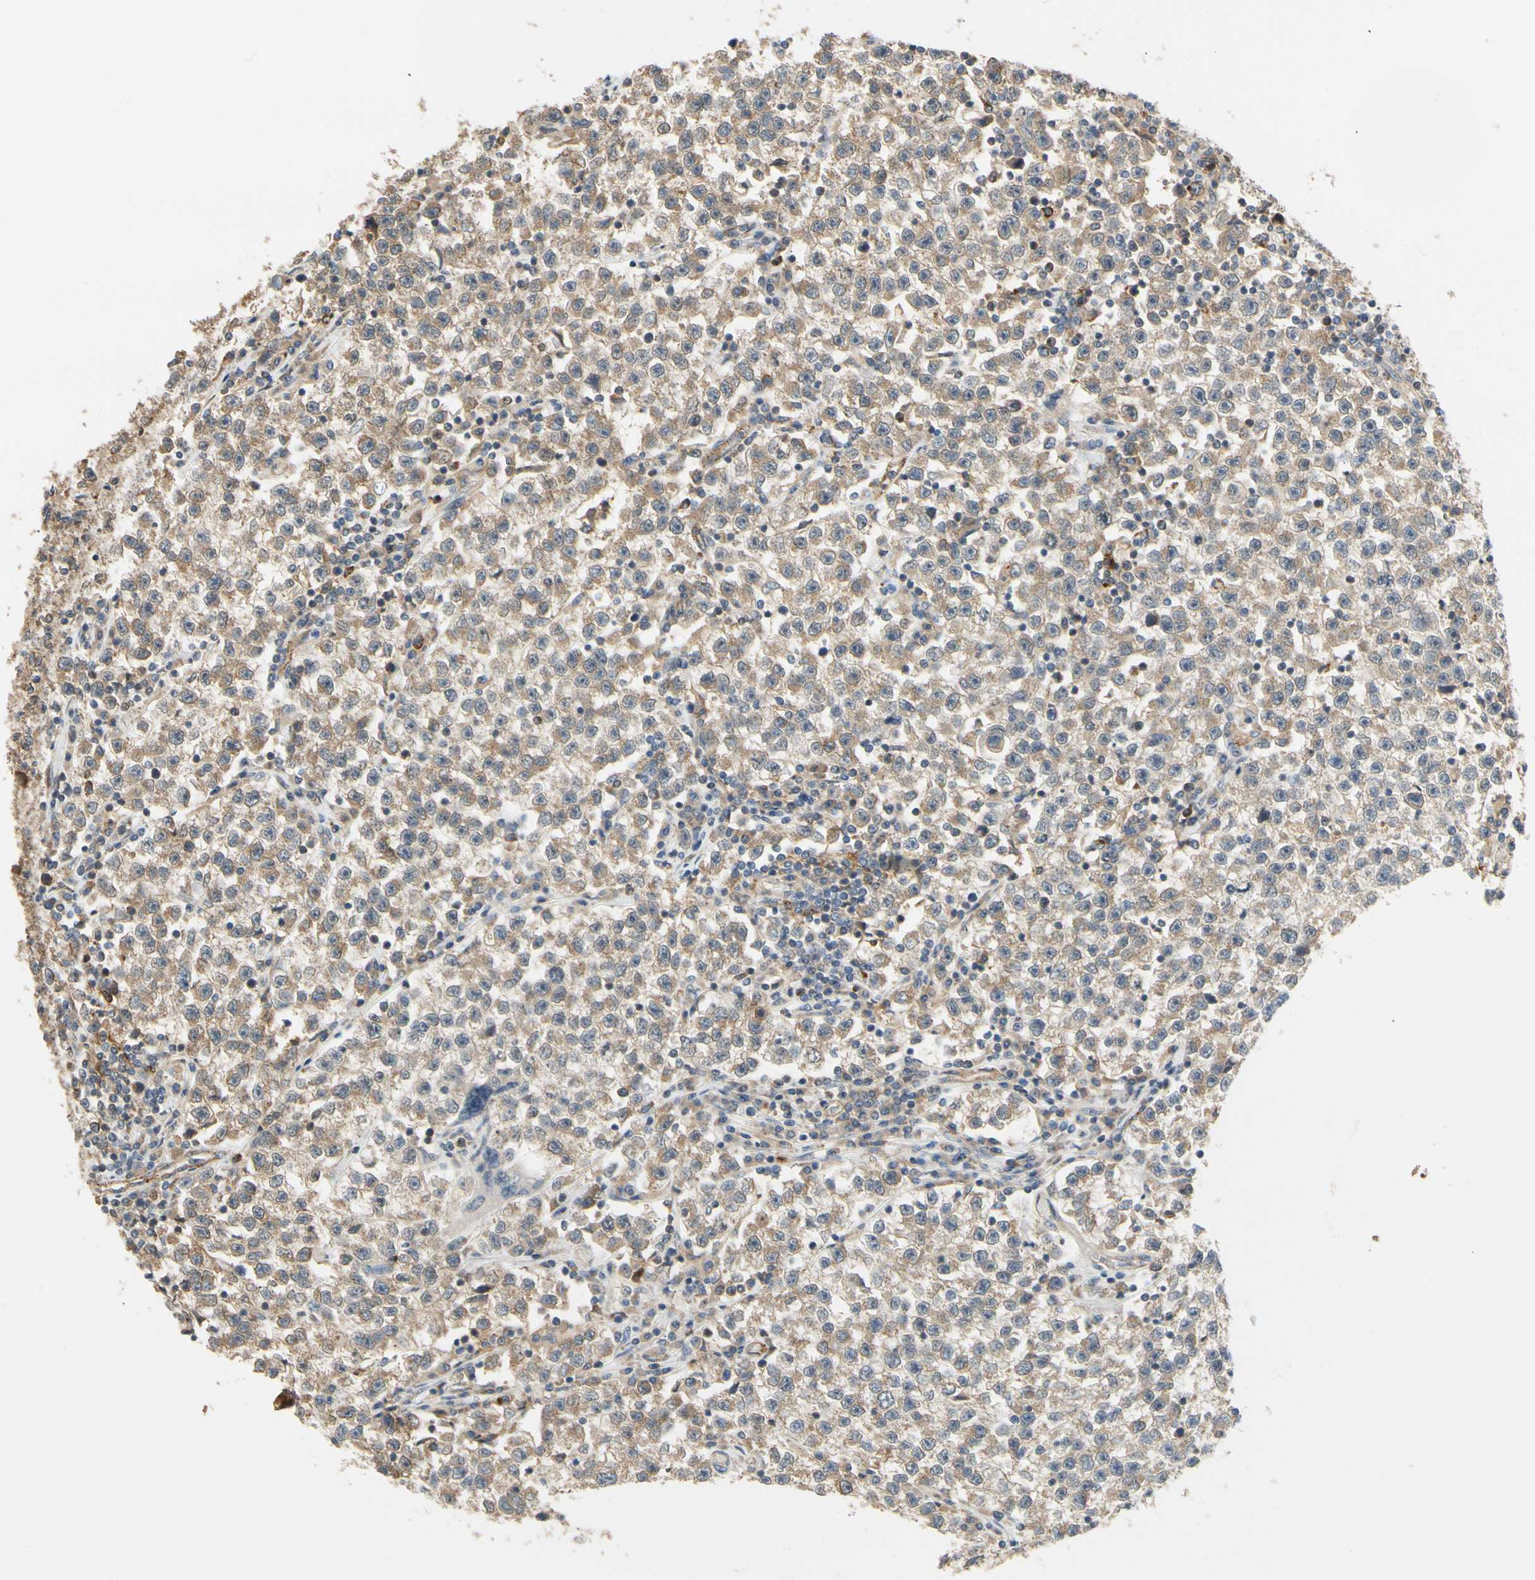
{"staining": {"intensity": "moderate", "quantity": ">75%", "location": "cytoplasmic/membranous"}, "tissue": "testis cancer", "cell_type": "Tumor cells", "image_type": "cancer", "snomed": [{"axis": "morphology", "description": "Seminoma, NOS"}, {"axis": "topography", "description": "Testis"}], "caption": "Testis cancer (seminoma) tissue reveals moderate cytoplasmic/membranous positivity in about >75% of tumor cells, visualized by immunohistochemistry.", "gene": "ANKHD1", "patient": {"sex": "male", "age": 22}}